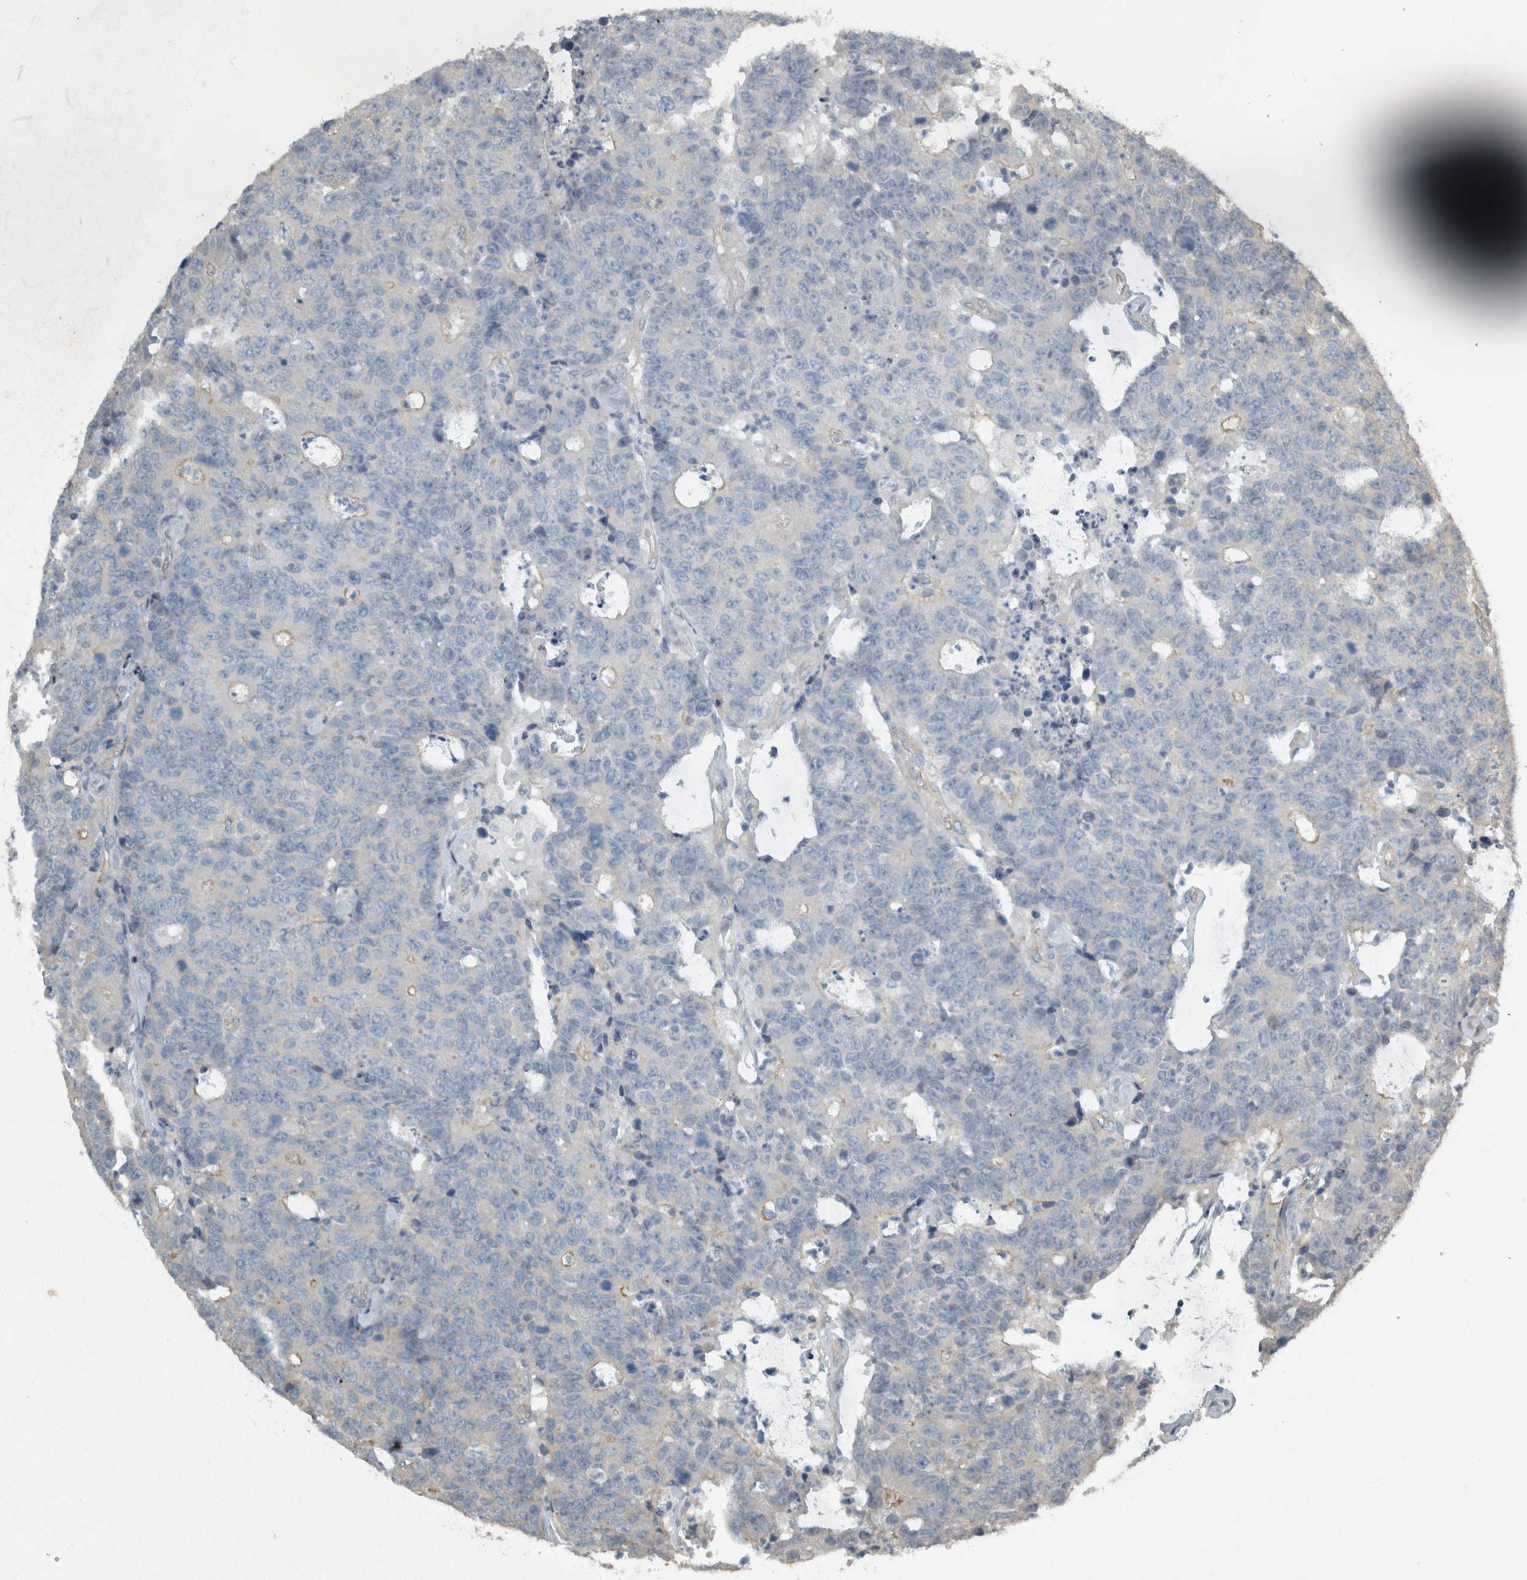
{"staining": {"intensity": "negative", "quantity": "none", "location": "none"}, "tissue": "colorectal cancer", "cell_type": "Tumor cells", "image_type": "cancer", "snomed": [{"axis": "morphology", "description": "Adenocarcinoma, NOS"}, {"axis": "topography", "description": "Colon"}], "caption": "Immunohistochemistry image of neoplastic tissue: colorectal adenocarcinoma stained with DAB (3,3'-diaminobenzidine) displays no significant protein positivity in tumor cells.", "gene": "ARHGEF12", "patient": {"sex": "female", "age": 86}}